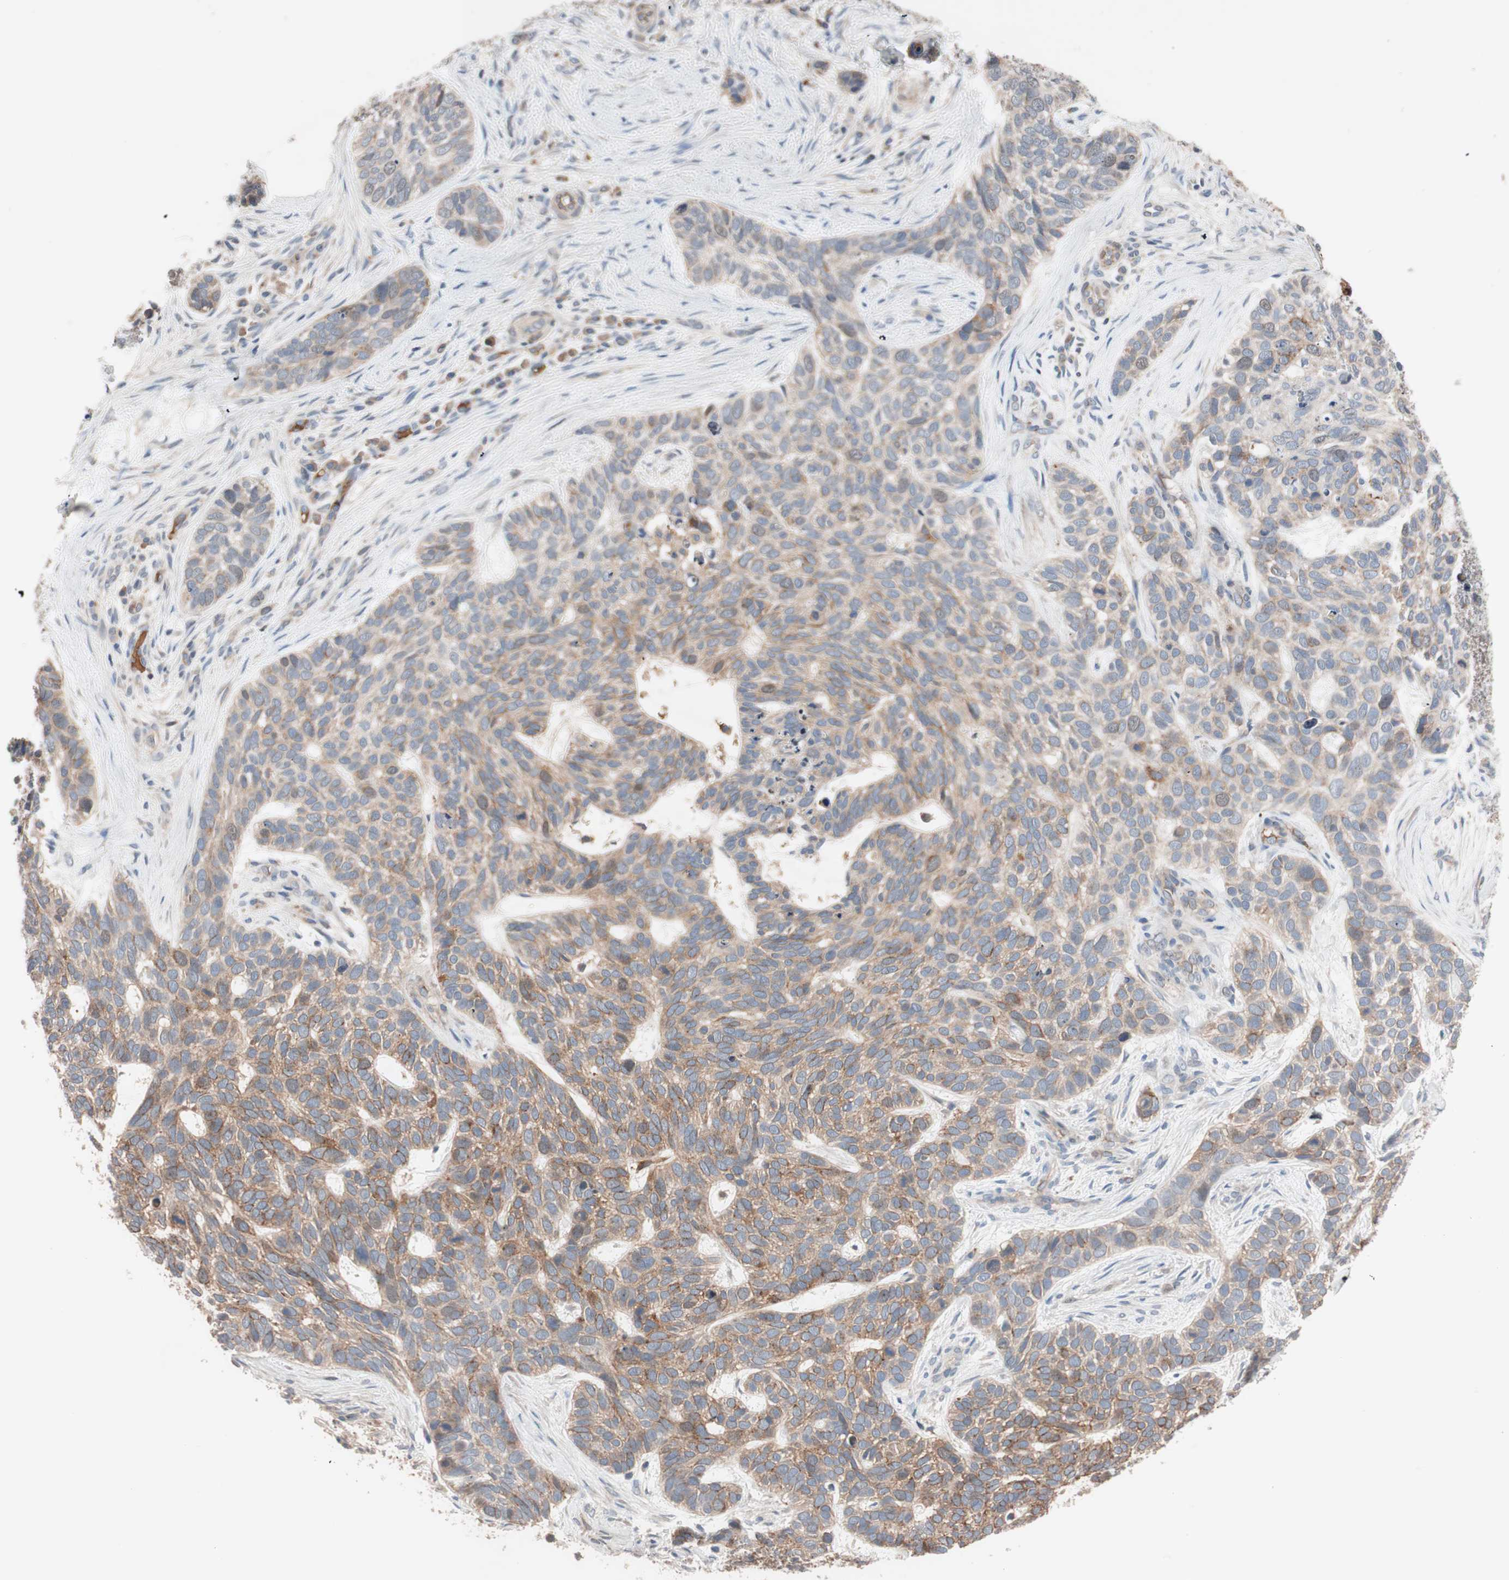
{"staining": {"intensity": "moderate", "quantity": ">75%", "location": "cytoplasmic/membranous"}, "tissue": "skin cancer", "cell_type": "Tumor cells", "image_type": "cancer", "snomed": [{"axis": "morphology", "description": "Basal cell carcinoma"}, {"axis": "topography", "description": "Skin"}], "caption": "IHC micrograph of neoplastic tissue: human skin cancer (basal cell carcinoma) stained using immunohistochemistry demonstrates medium levels of moderate protein expression localized specifically in the cytoplasmic/membranous of tumor cells, appearing as a cytoplasmic/membranous brown color.", "gene": "SDC4", "patient": {"sex": "male", "age": 87}}